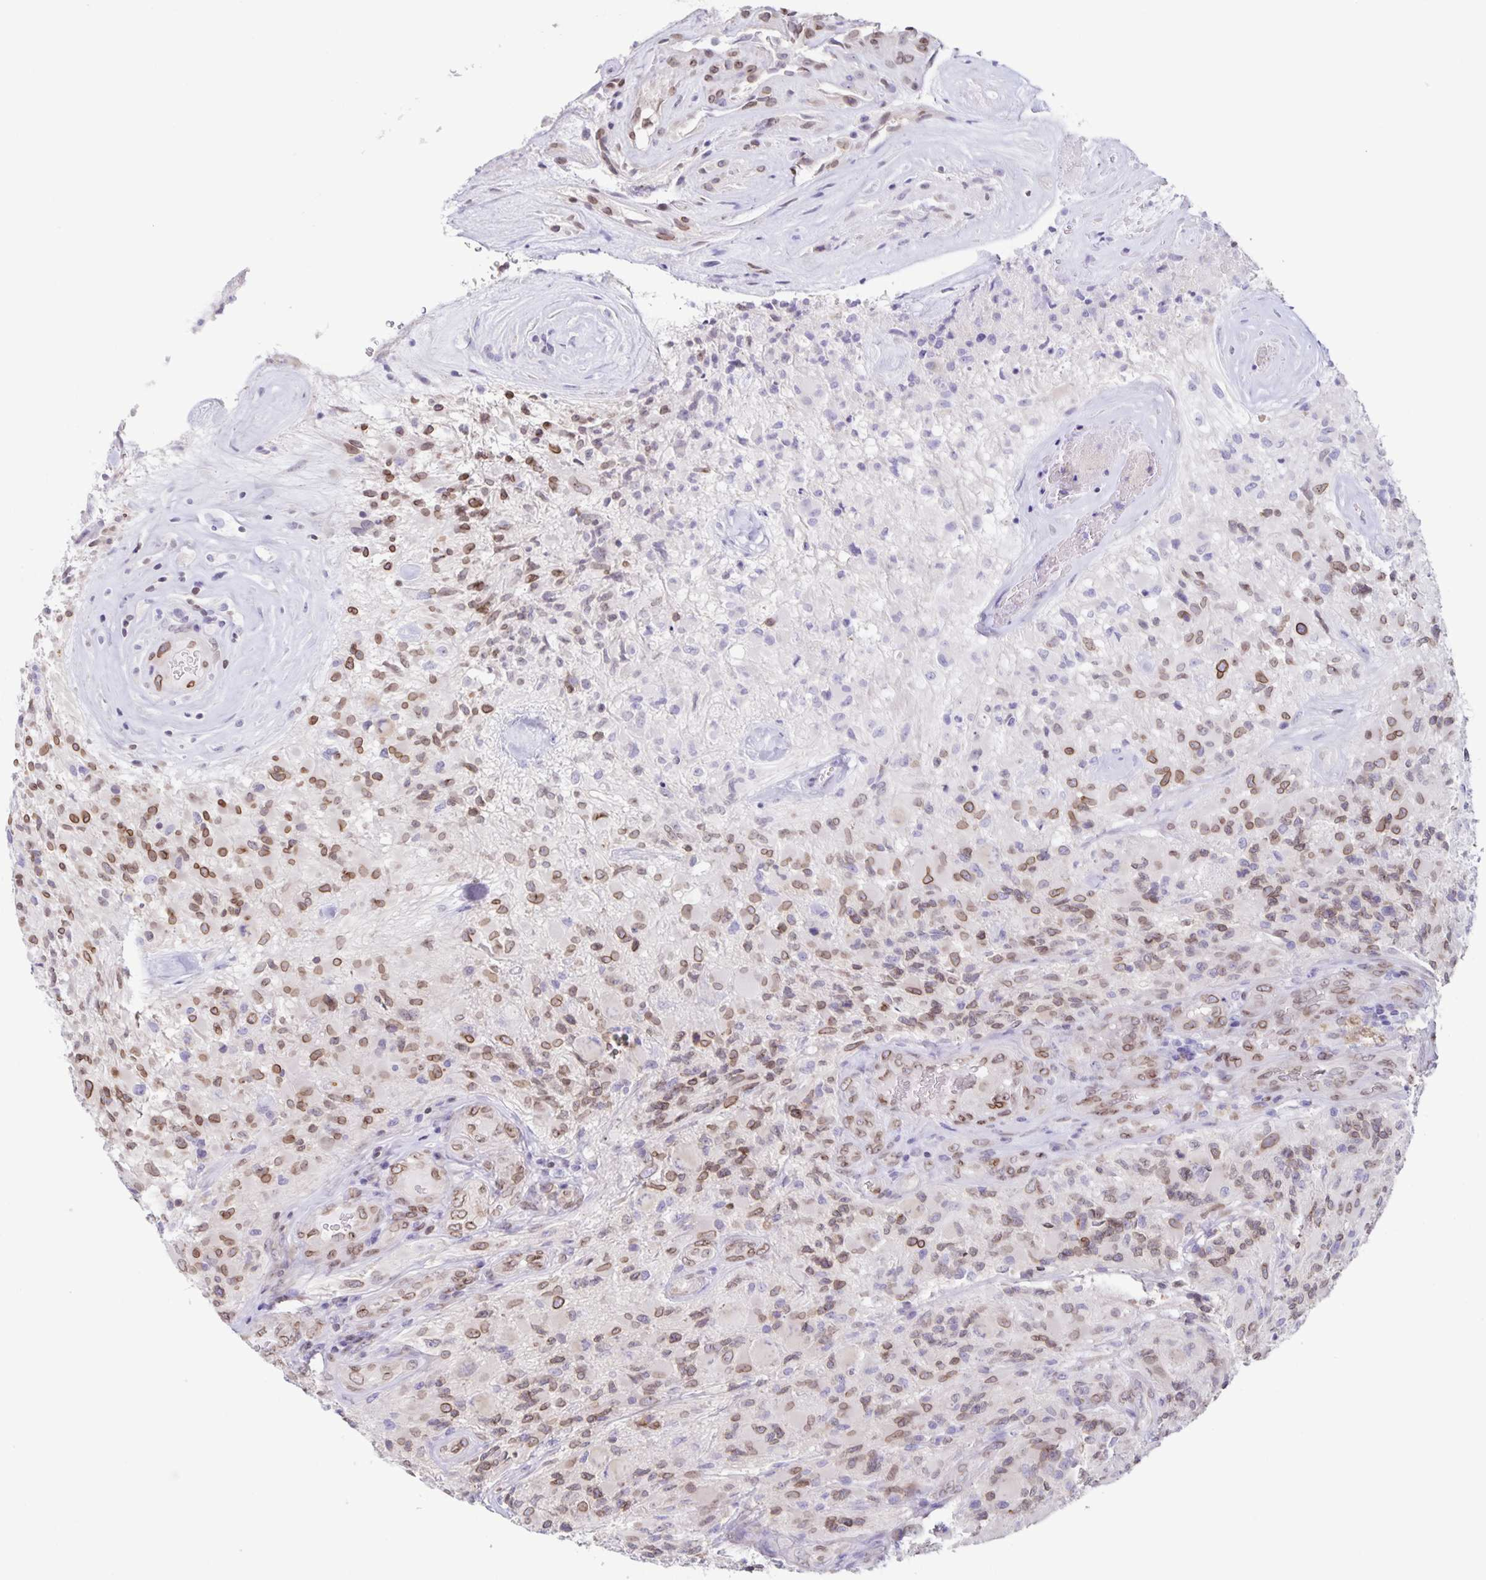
{"staining": {"intensity": "moderate", "quantity": ">75%", "location": "cytoplasmic/membranous,nuclear"}, "tissue": "glioma", "cell_type": "Tumor cells", "image_type": "cancer", "snomed": [{"axis": "morphology", "description": "Glioma, malignant, High grade"}, {"axis": "topography", "description": "Brain"}], "caption": "Glioma tissue displays moderate cytoplasmic/membranous and nuclear positivity in approximately >75% of tumor cells, visualized by immunohistochemistry. (DAB (3,3'-diaminobenzidine) IHC, brown staining for protein, blue staining for nuclei).", "gene": "SYNE2", "patient": {"sex": "female", "age": 65}}